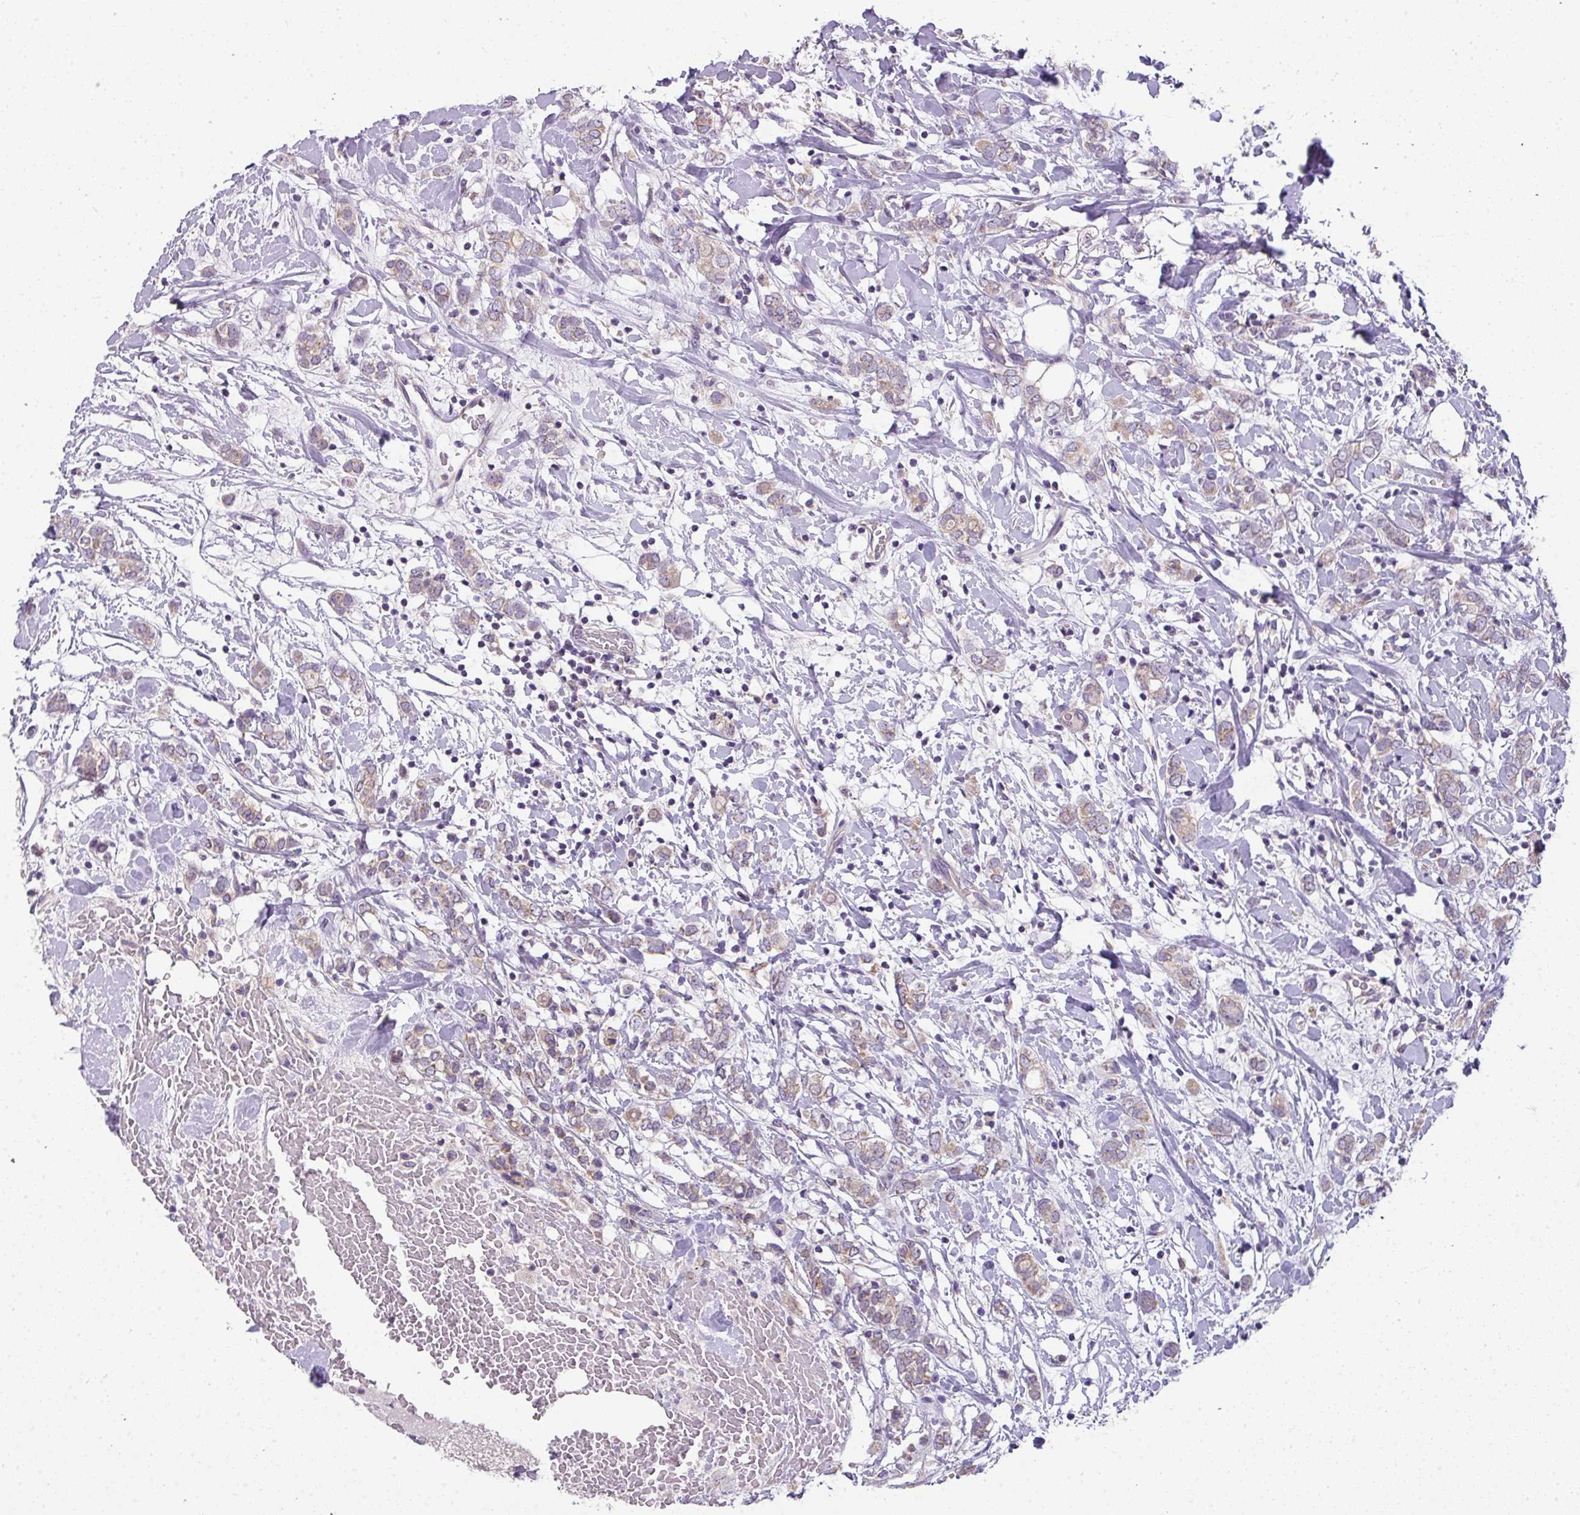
{"staining": {"intensity": "weak", "quantity": "25%-75%", "location": "cytoplasmic/membranous"}, "tissue": "breast cancer", "cell_type": "Tumor cells", "image_type": "cancer", "snomed": [{"axis": "morphology", "description": "Normal tissue, NOS"}, {"axis": "morphology", "description": "Lobular carcinoma"}, {"axis": "topography", "description": "Breast"}], "caption": "This is an image of immunohistochemistry staining of breast cancer (lobular carcinoma), which shows weak positivity in the cytoplasmic/membranous of tumor cells.", "gene": "PALS2", "patient": {"sex": "female", "age": 47}}